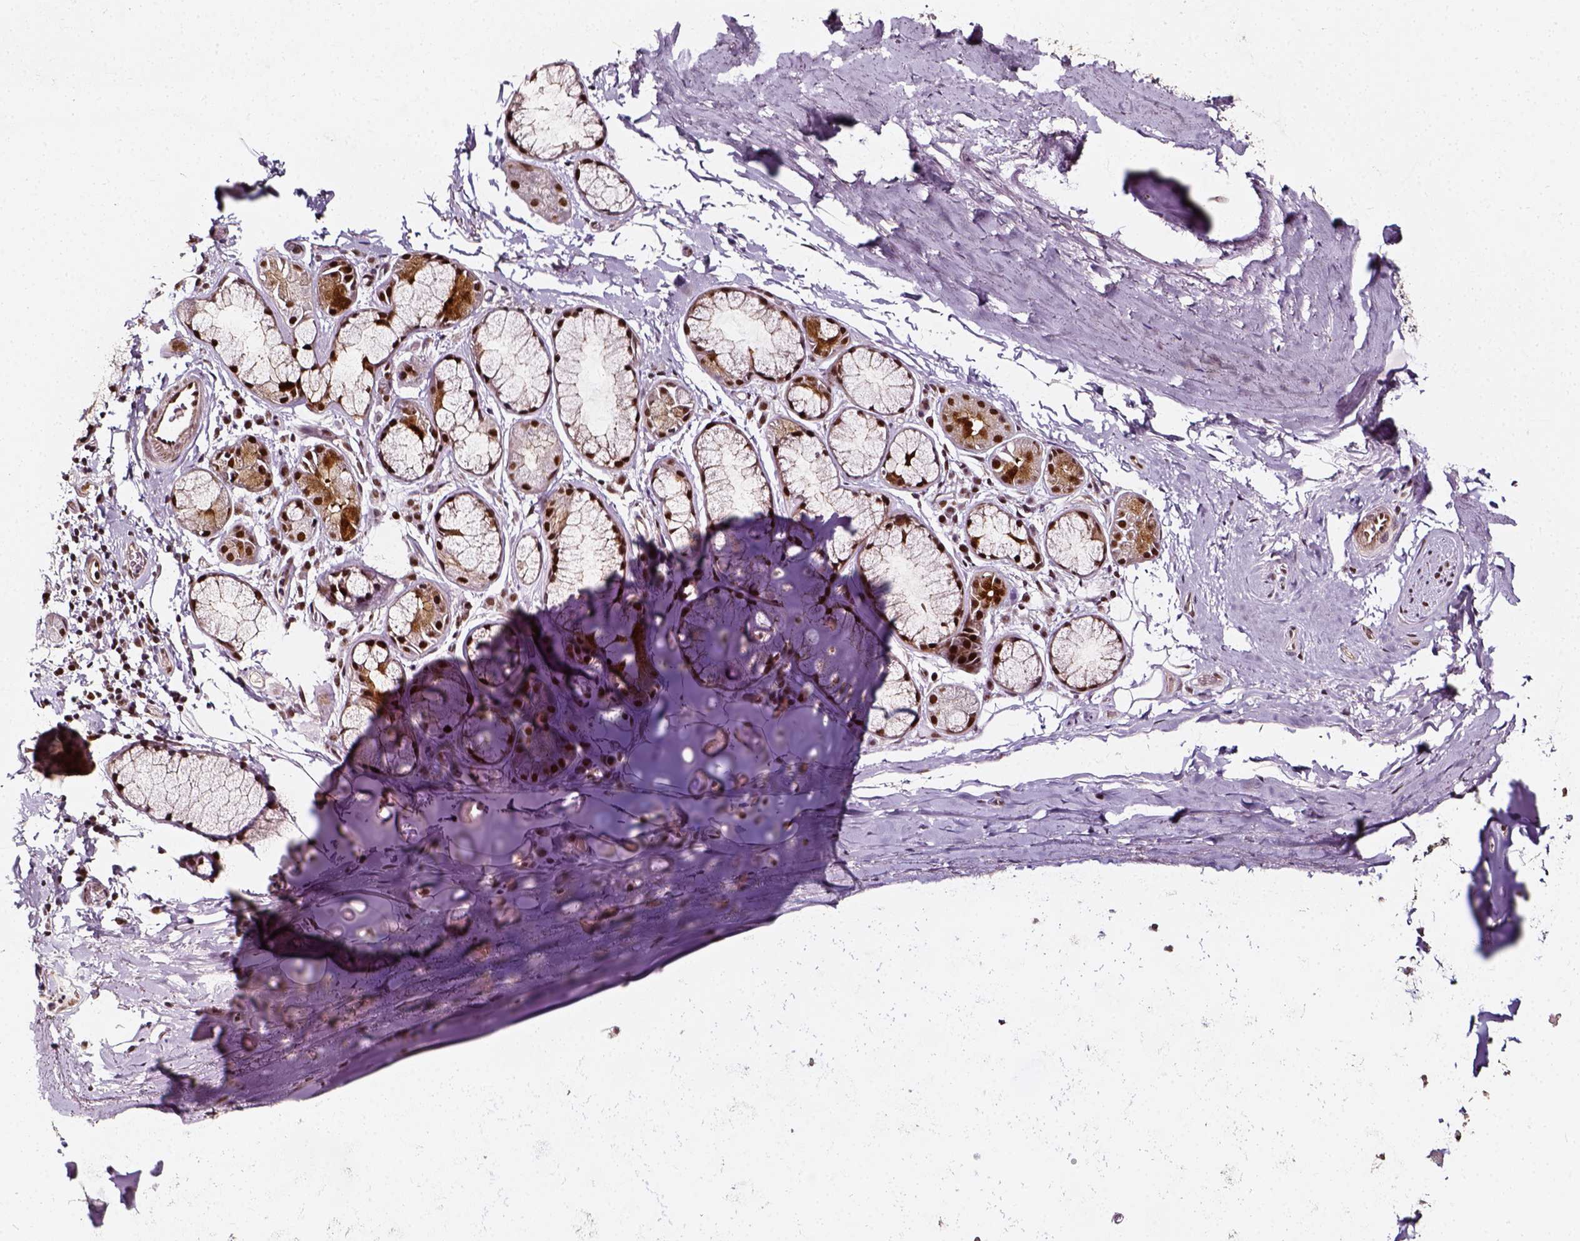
{"staining": {"intensity": "moderate", "quantity": ">75%", "location": "nuclear"}, "tissue": "soft tissue", "cell_type": "Chondrocytes", "image_type": "normal", "snomed": [{"axis": "morphology", "description": "Normal tissue, NOS"}, {"axis": "topography", "description": "Bronchus"}, {"axis": "topography", "description": "Lung"}], "caption": "The photomicrograph displays a brown stain indicating the presence of a protein in the nuclear of chondrocytes in soft tissue. Immunohistochemistry stains the protein of interest in brown and the nuclei are stained blue.", "gene": "NACC1", "patient": {"sex": "female", "age": 57}}